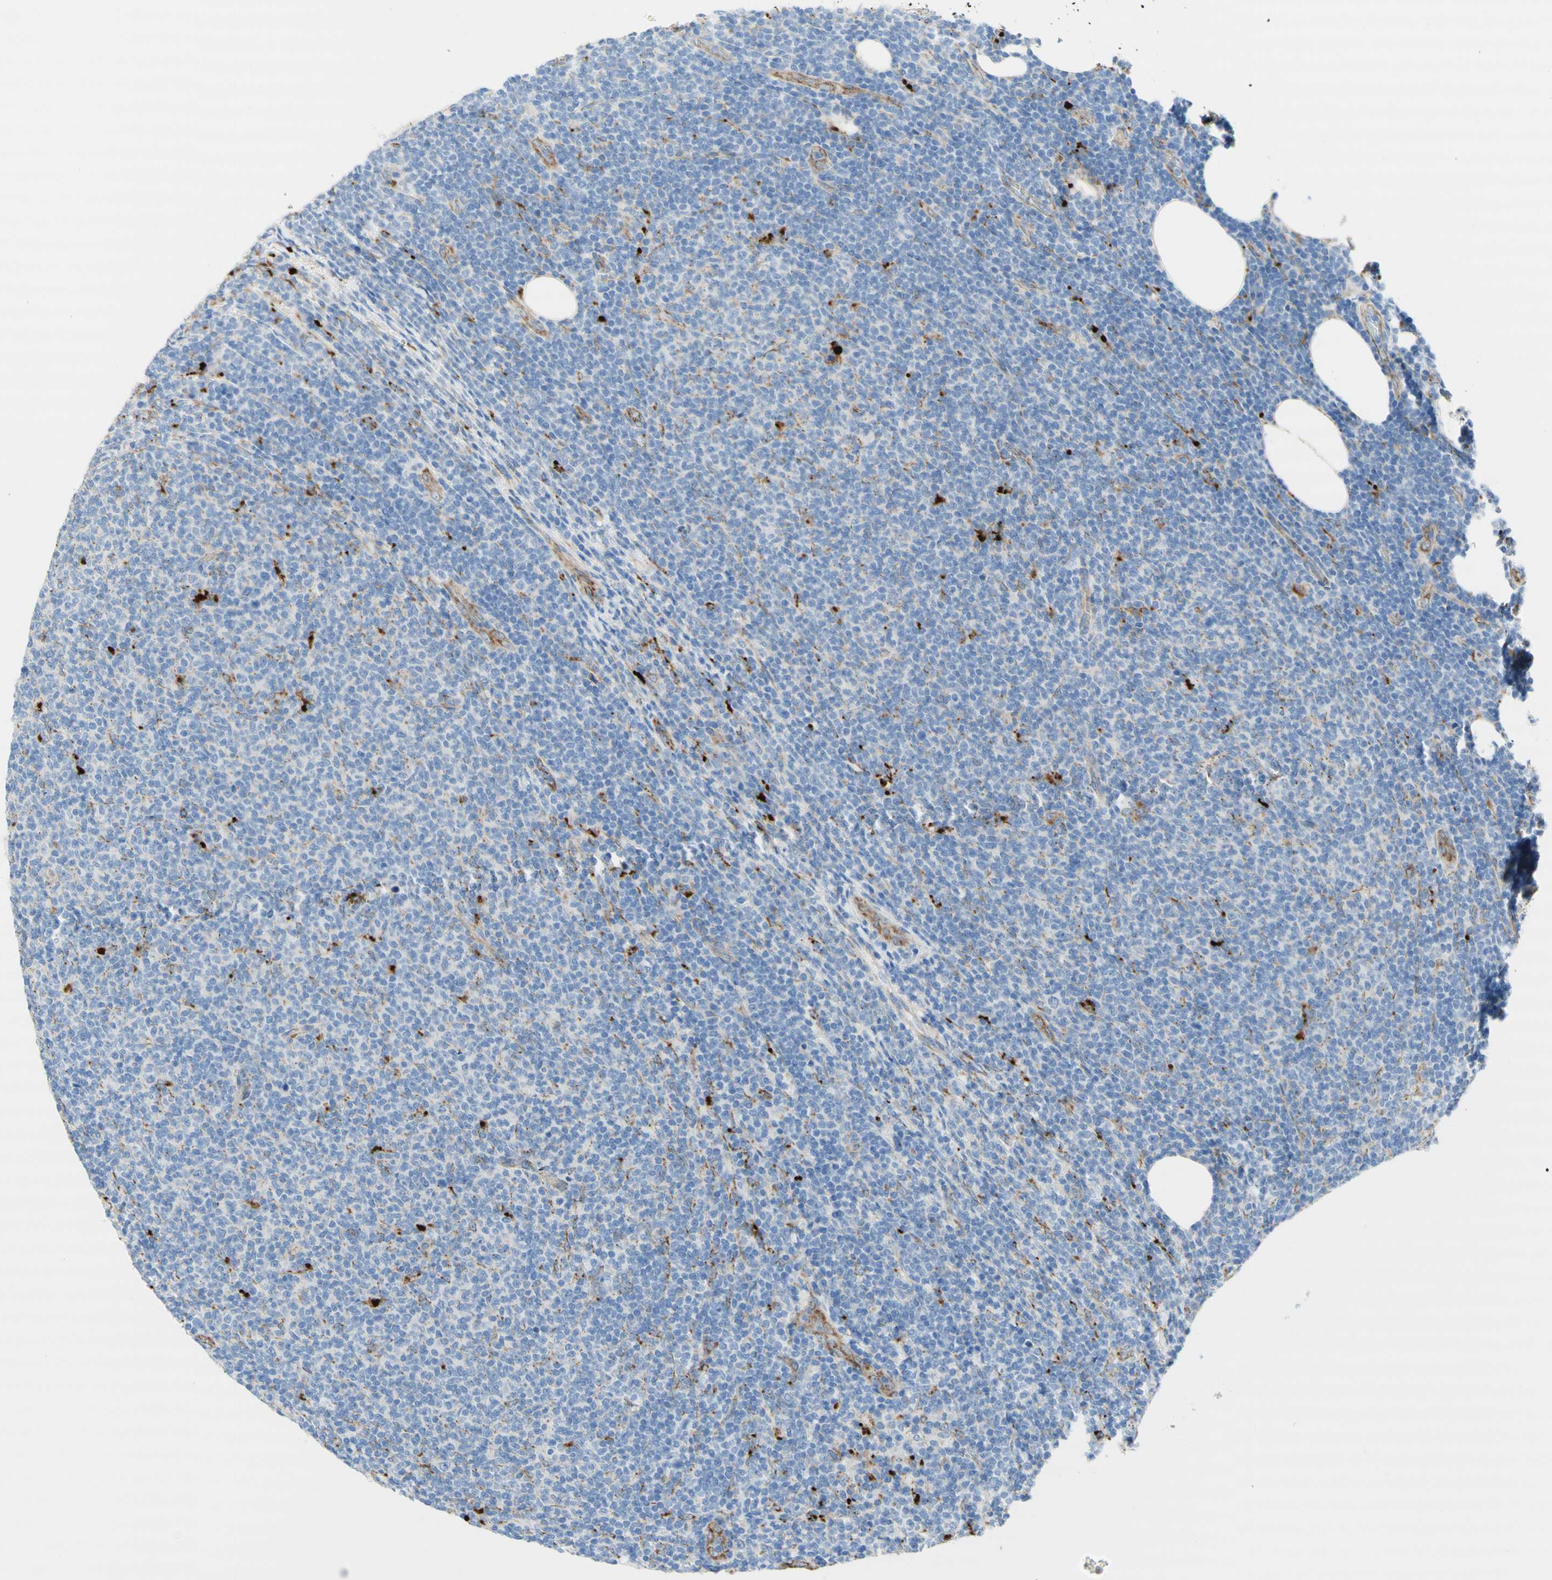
{"staining": {"intensity": "negative", "quantity": "none", "location": "none"}, "tissue": "lymphoma", "cell_type": "Tumor cells", "image_type": "cancer", "snomed": [{"axis": "morphology", "description": "Malignant lymphoma, non-Hodgkin's type, Low grade"}, {"axis": "topography", "description": "Lymph node"}], "caption": "Immunohistochemical staining of human malignant lymphoma, non-Hodgkin's type (low-grade) displays no significant positivity in tumor cells.", "gene": "URB2", "patient": {"sex": "male", "age": 66}}